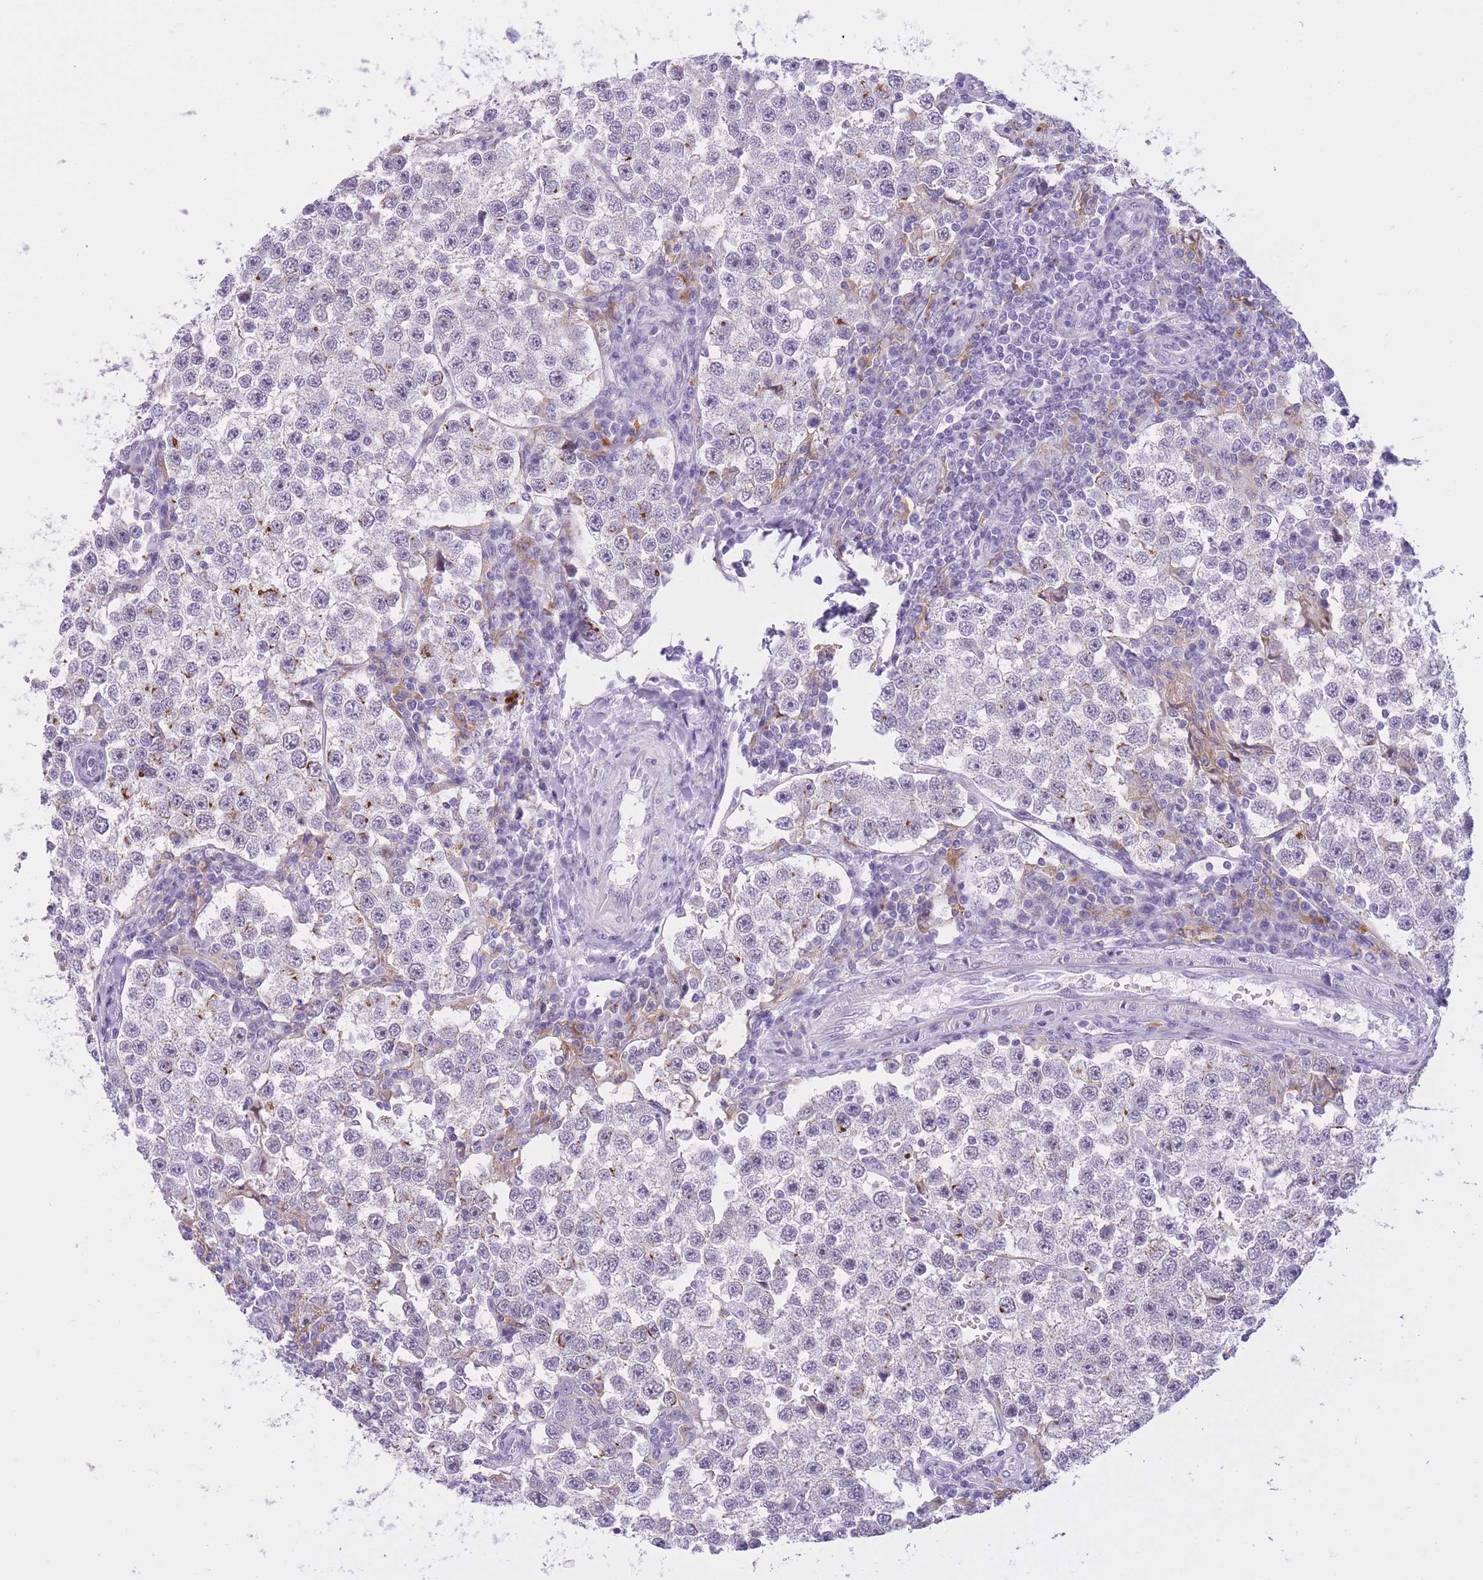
{"staining": {"intensity": "strong", "quantity": "<25%", "location": "cytoplasmic/membranous"}, "tissue": "testis cancer", "cell_type": "Tumor cells", "image_type": "cancer", "snomed": [{"axis": "morphology", "description": "Seminoma, NOS"}, {"axis": "topography", "description": "Testis"}], "caption": "This image shows IHC staining of testis cancer, with medium strong cytoplasmic/membranous expression in about <25% of tumor cells.", "gene": "RADX", "patient": {"sex": "male", "age": 37}}